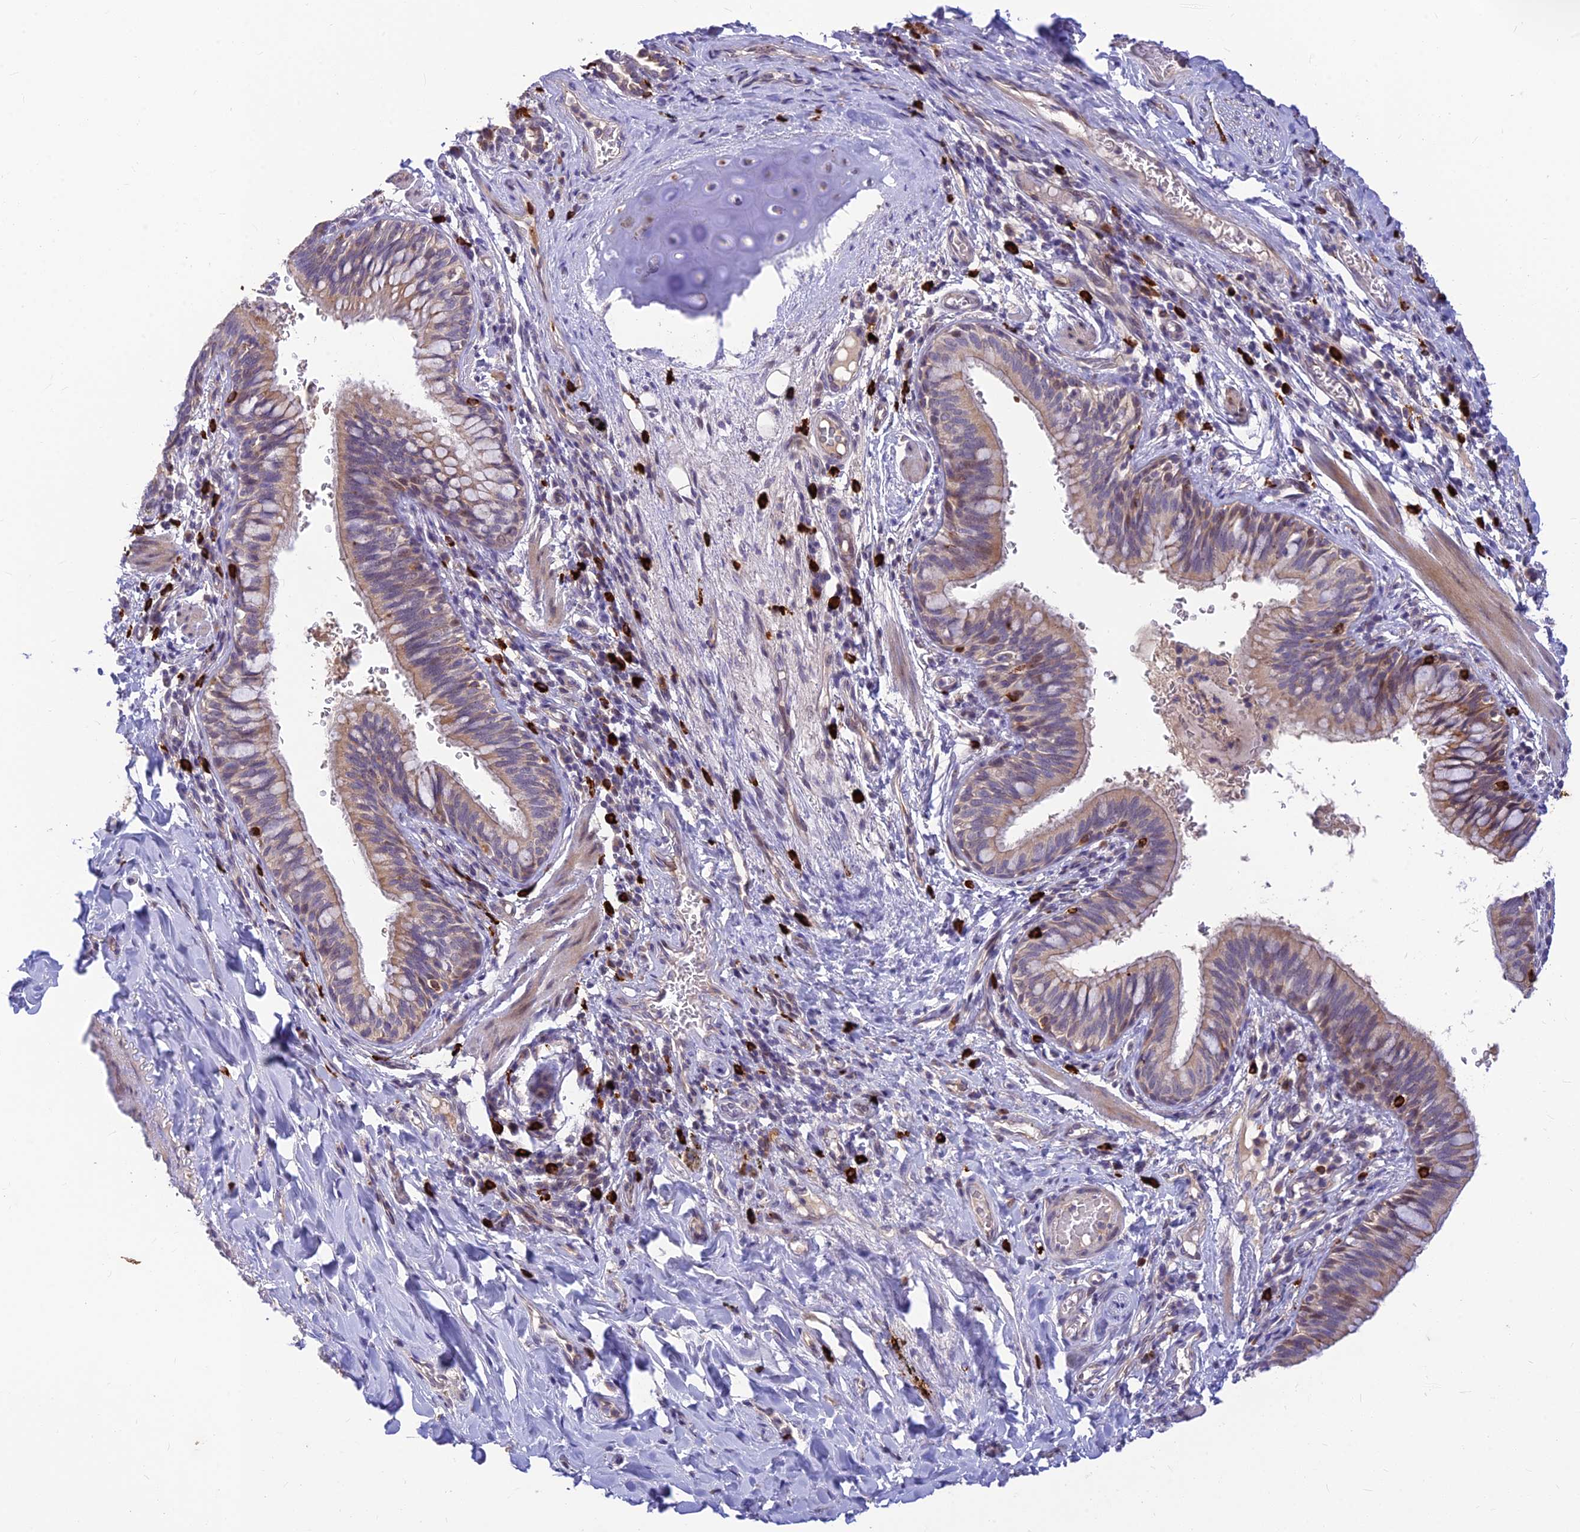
{"staining": {"intensity": "weak", "quantity": "25%-75%", "location": "cytoplasmic/membranous"}, "tissue": "bronchus", "cell_type": "Respiratory epithelial cells", "image_type": "normal", "snomed": [{"axis": "morphology", "description": "Normal tissue, NOS"}, {"axis": "topography", "description": "Cartilage tissue"}, {"axis": "topography", "description": "Bronchus"}], "caption": "IHC image of benign bronchus stained for a protein (brown), which shows low levels of weak cytoplasmic/membranous staining in approximately 25%-75% of respiratory epithelial cells.", "gene": "ASPDH", "patient": {"sex": "female", "age": 36}}